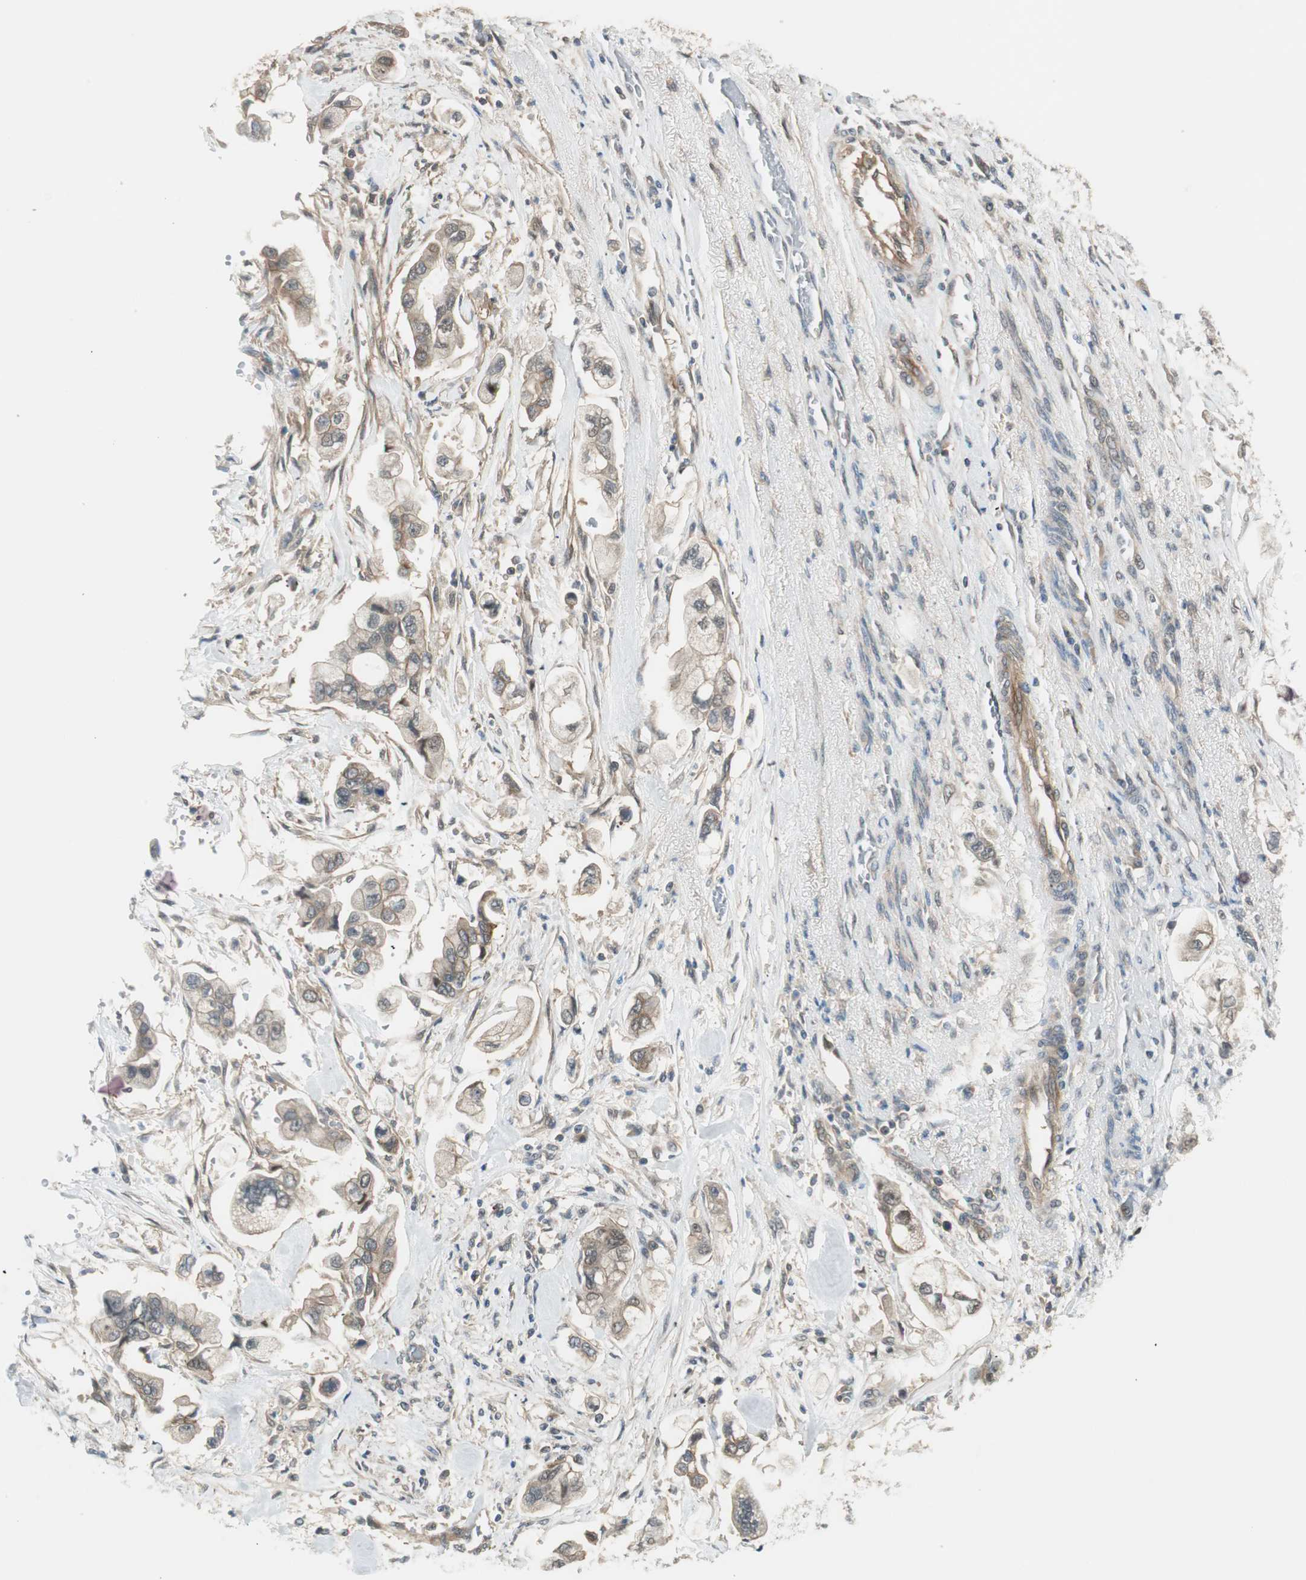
{"staining": {"intensity": "weak", "quantity": "25%-75%", "location": "cytoplasmic/membranous"}, "tissue": "stomach cancer", "cell_type": "Tumor cells", "image_type": "cancer", "snomed": [{"axis": "morphology", "description": "Adenocarcinoma, NOS"}, {"axis": "topography", "description": "Stomach"}], "caption": "Immunohistochemical staining of human stomach cancer reveals low levels of weak cytoplasmic/membranous staining in approximately 25%-75% of tumor cells.", "gene": "PSMD8", "patient": {"sex": "male", "age": 62}}